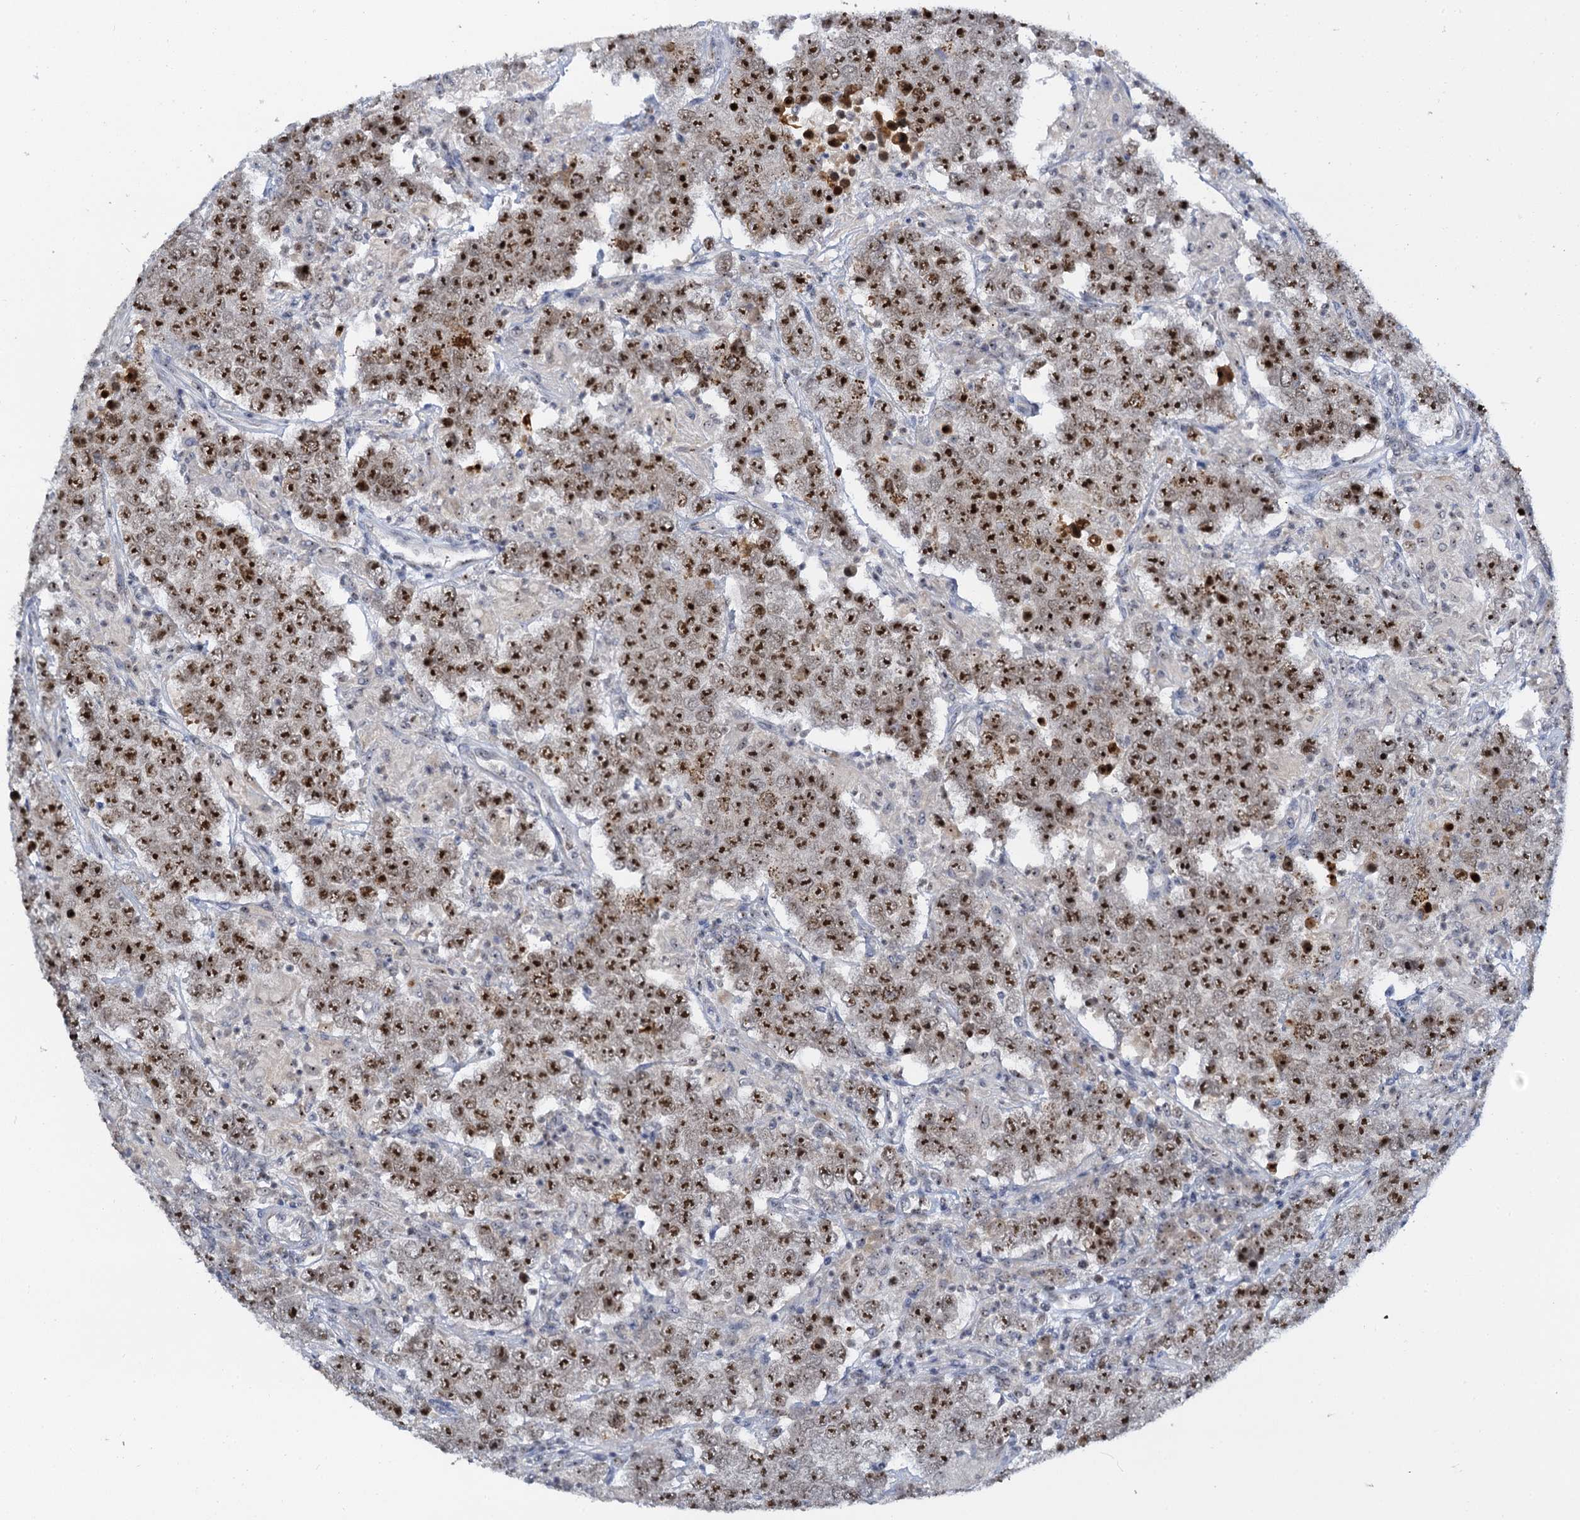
{"staining": {"intensity": "strong", "quantity": ">75%", "location": "nuclear"}, "tissue": "testis cancer", "cell_type": "Tumor cells", "image_type": "cancer", "snomed": [{"axis": "morphology", "description": "Normal tissue, NOS"}, {"axis": "morphology", "description": "Urothelial carcinoma, High grade"}, {"axis": "morphology", "description": "Seminoma, NOS"}, {"axis": "morphology", "description": "Carcinoma, Embryonal, NOS"}, {"axis": "topography", "description": "Urinary bladder"}, {"axis": "topography", "description": "Testis"}], "caption": "Seminoma (testis) stained with IHC demonstrates strong nuclear expression in approximately >75% of tumor cells.", "gene": "NOP2", "patient": {"sex": "male", "age": 41}}